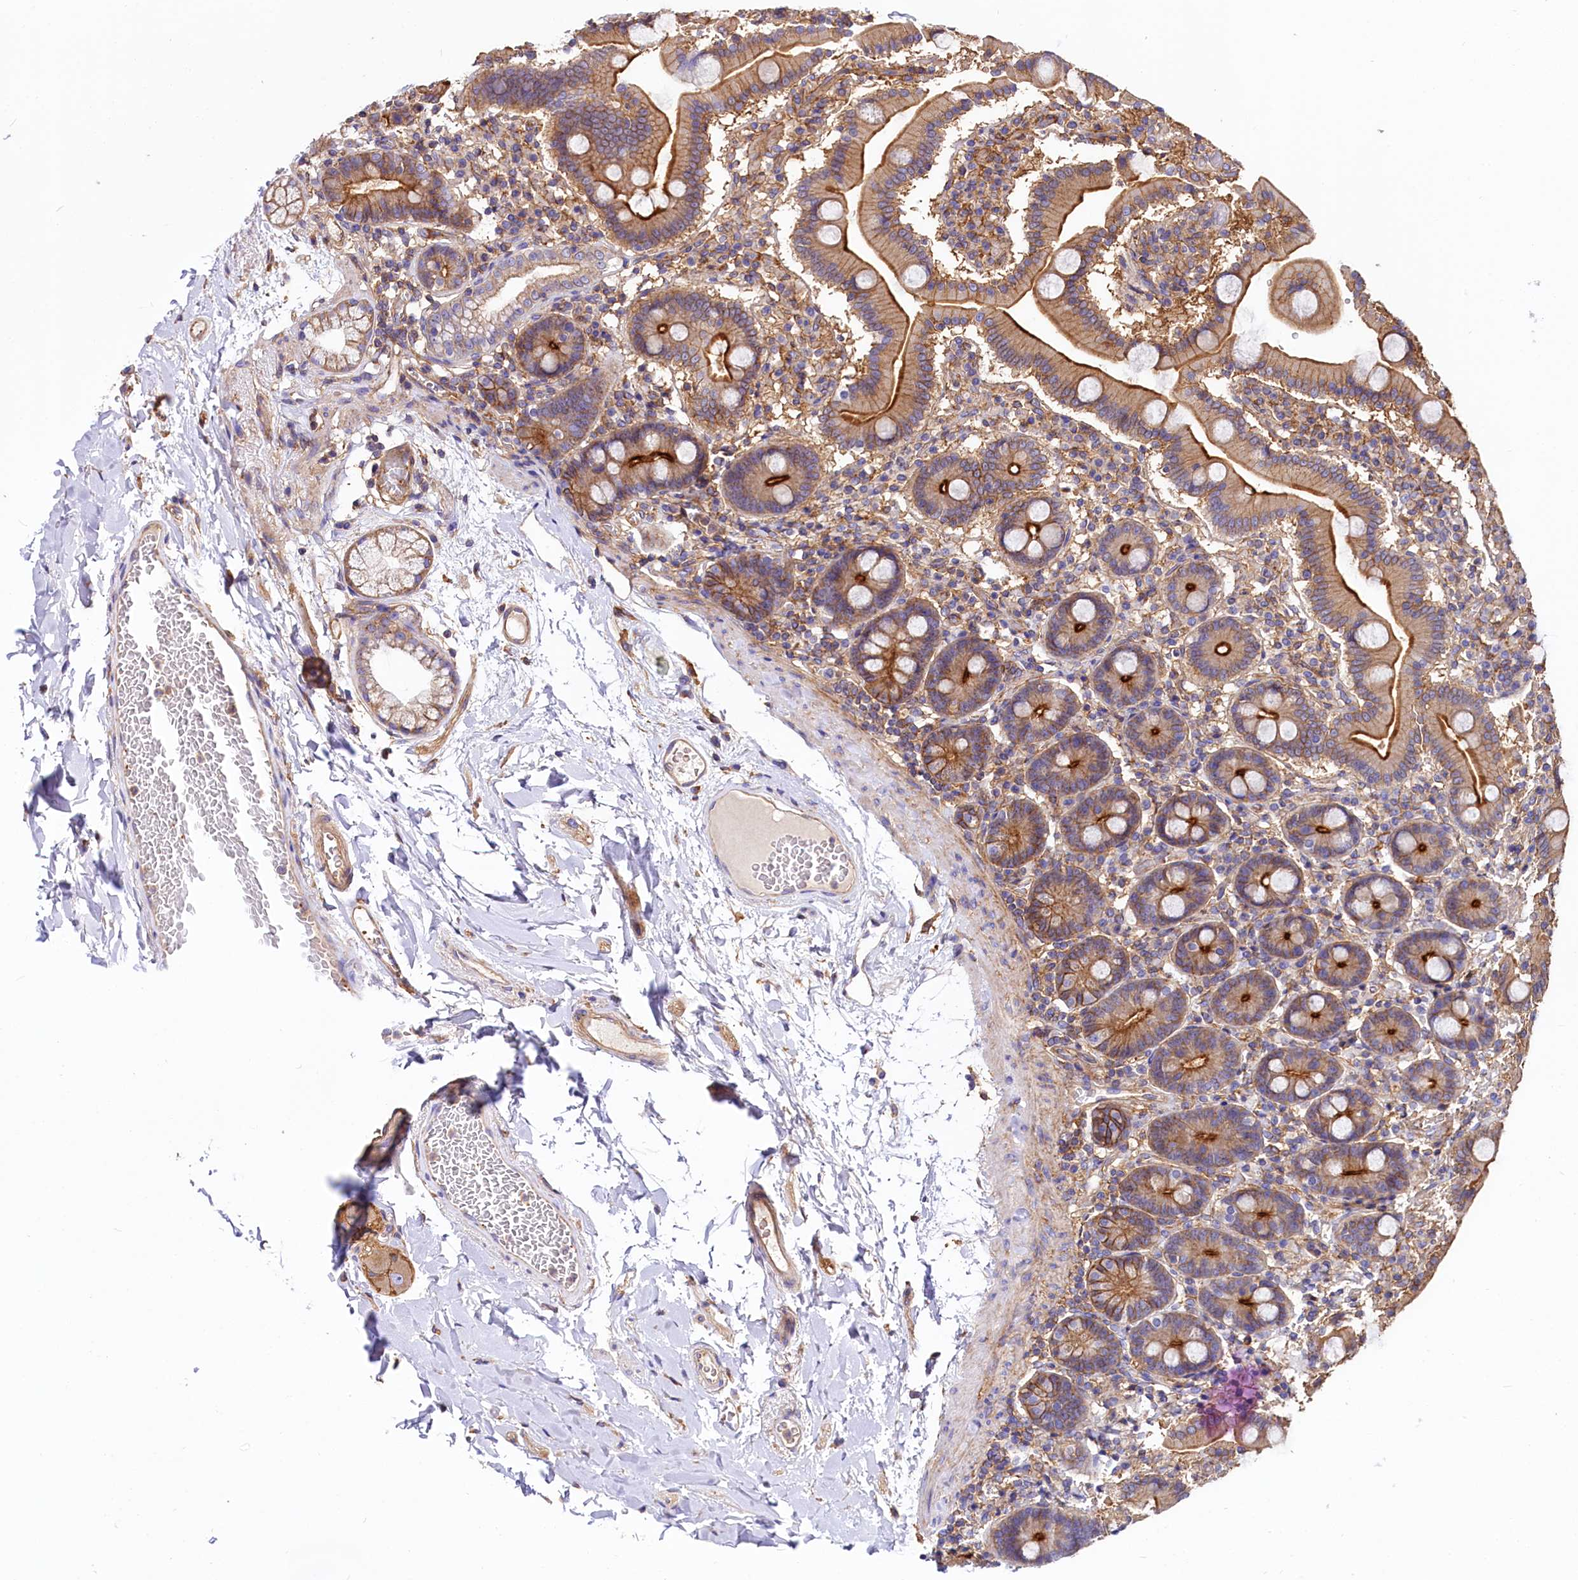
{"staining": {"intensity": "strong", "quantity": ">75%", "location": "cytoplasmic/membranous"}, "tissue": "duodenum", "cell_type": "Glandular cells", "image_type": "normal", "snomed": [{"axis": "morphology", "description": "Normal tissue, NOS"}, {"axis": "topography", "description": "Duodenum"}], "caption": "Immunohistochemical staining of benign human duodenum demonstrates strong cytoplasmic/membranous protein positivity in approximately >75% of glandular cells.", "gene": "ANO6", "patient": {"sex": "male", "age": 55}}